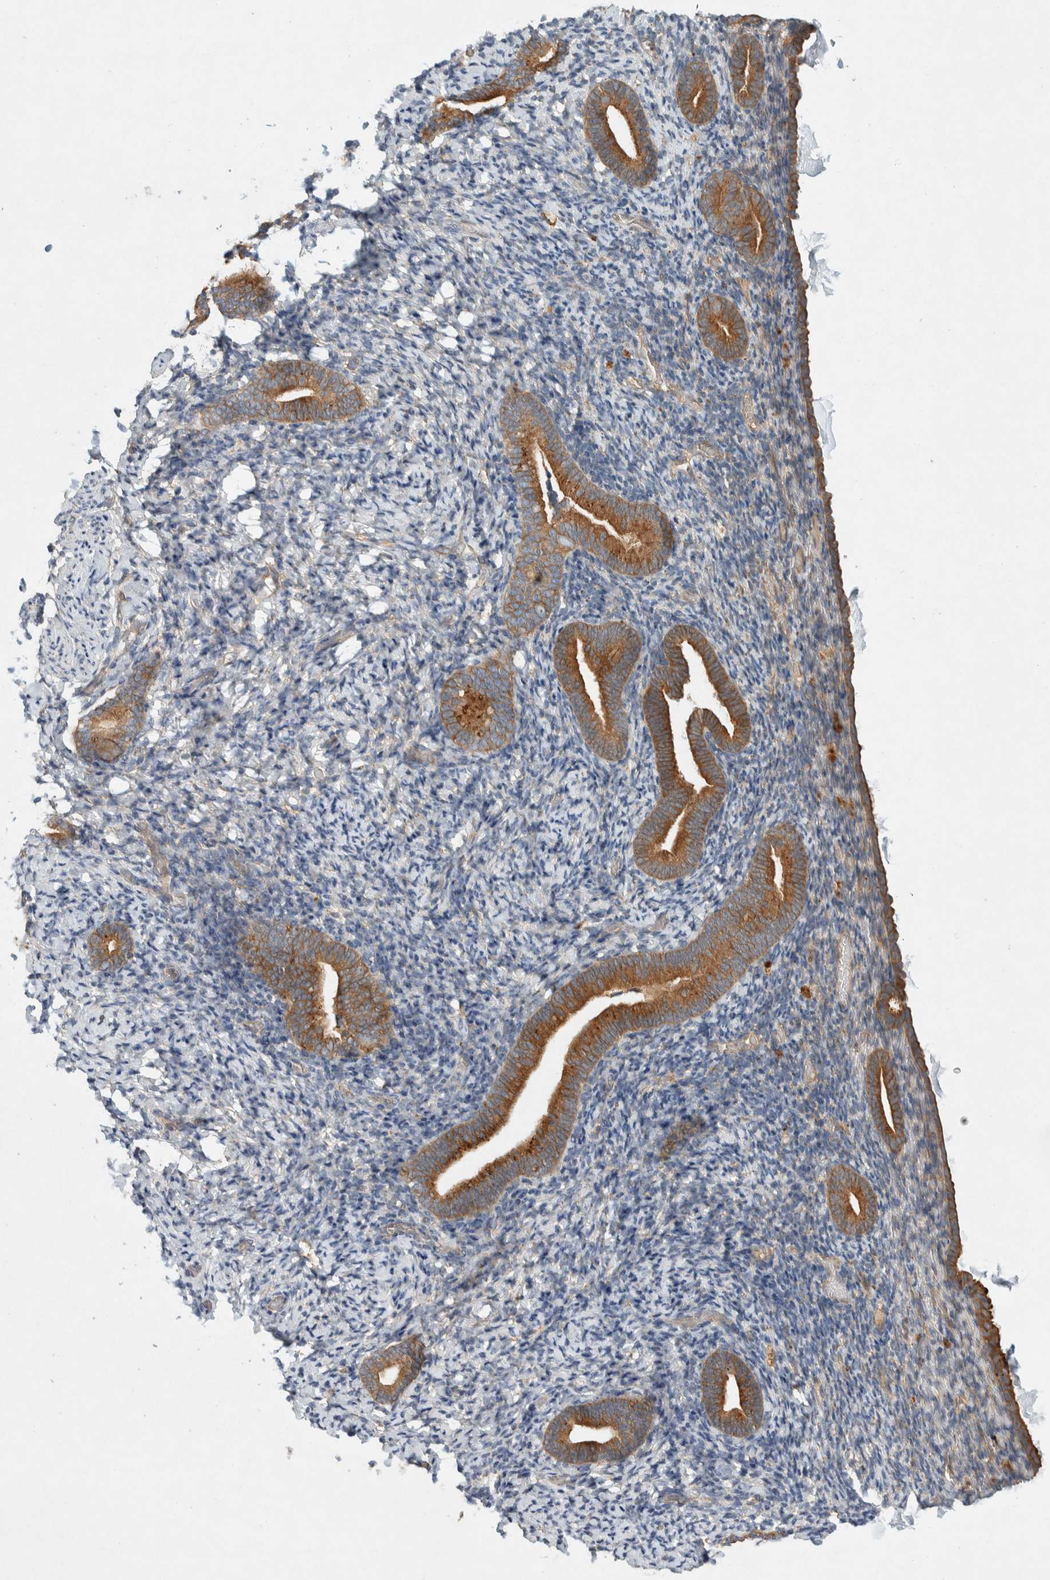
{"staining": {"intensity": "weak", "quantity": "25%-75%", "location": "cytoplasmic/membranous"}, "tissue": "endometrium", "cell_type": "Cells in endometrial stroma", "image_type": "normal", "snomed": [{"axis": "morphology", "description": "Normal tissue, NOS"}, {"axis": "topography", "description": "Endometrium"}], "caption": "The micrograph displays staining of normal endometrium, revealing weak cytoplasmic/membranous protein staining (brown color) within cells in endometrial stroma. The staining is performed using DAB (3,3'-diaminobenzidine) brown chromogen to label protein expression. The nuclei are counter-stained blue using hematoxylin.", "gene": "PXK", "patient": {"sex": "female", "age": 51}}